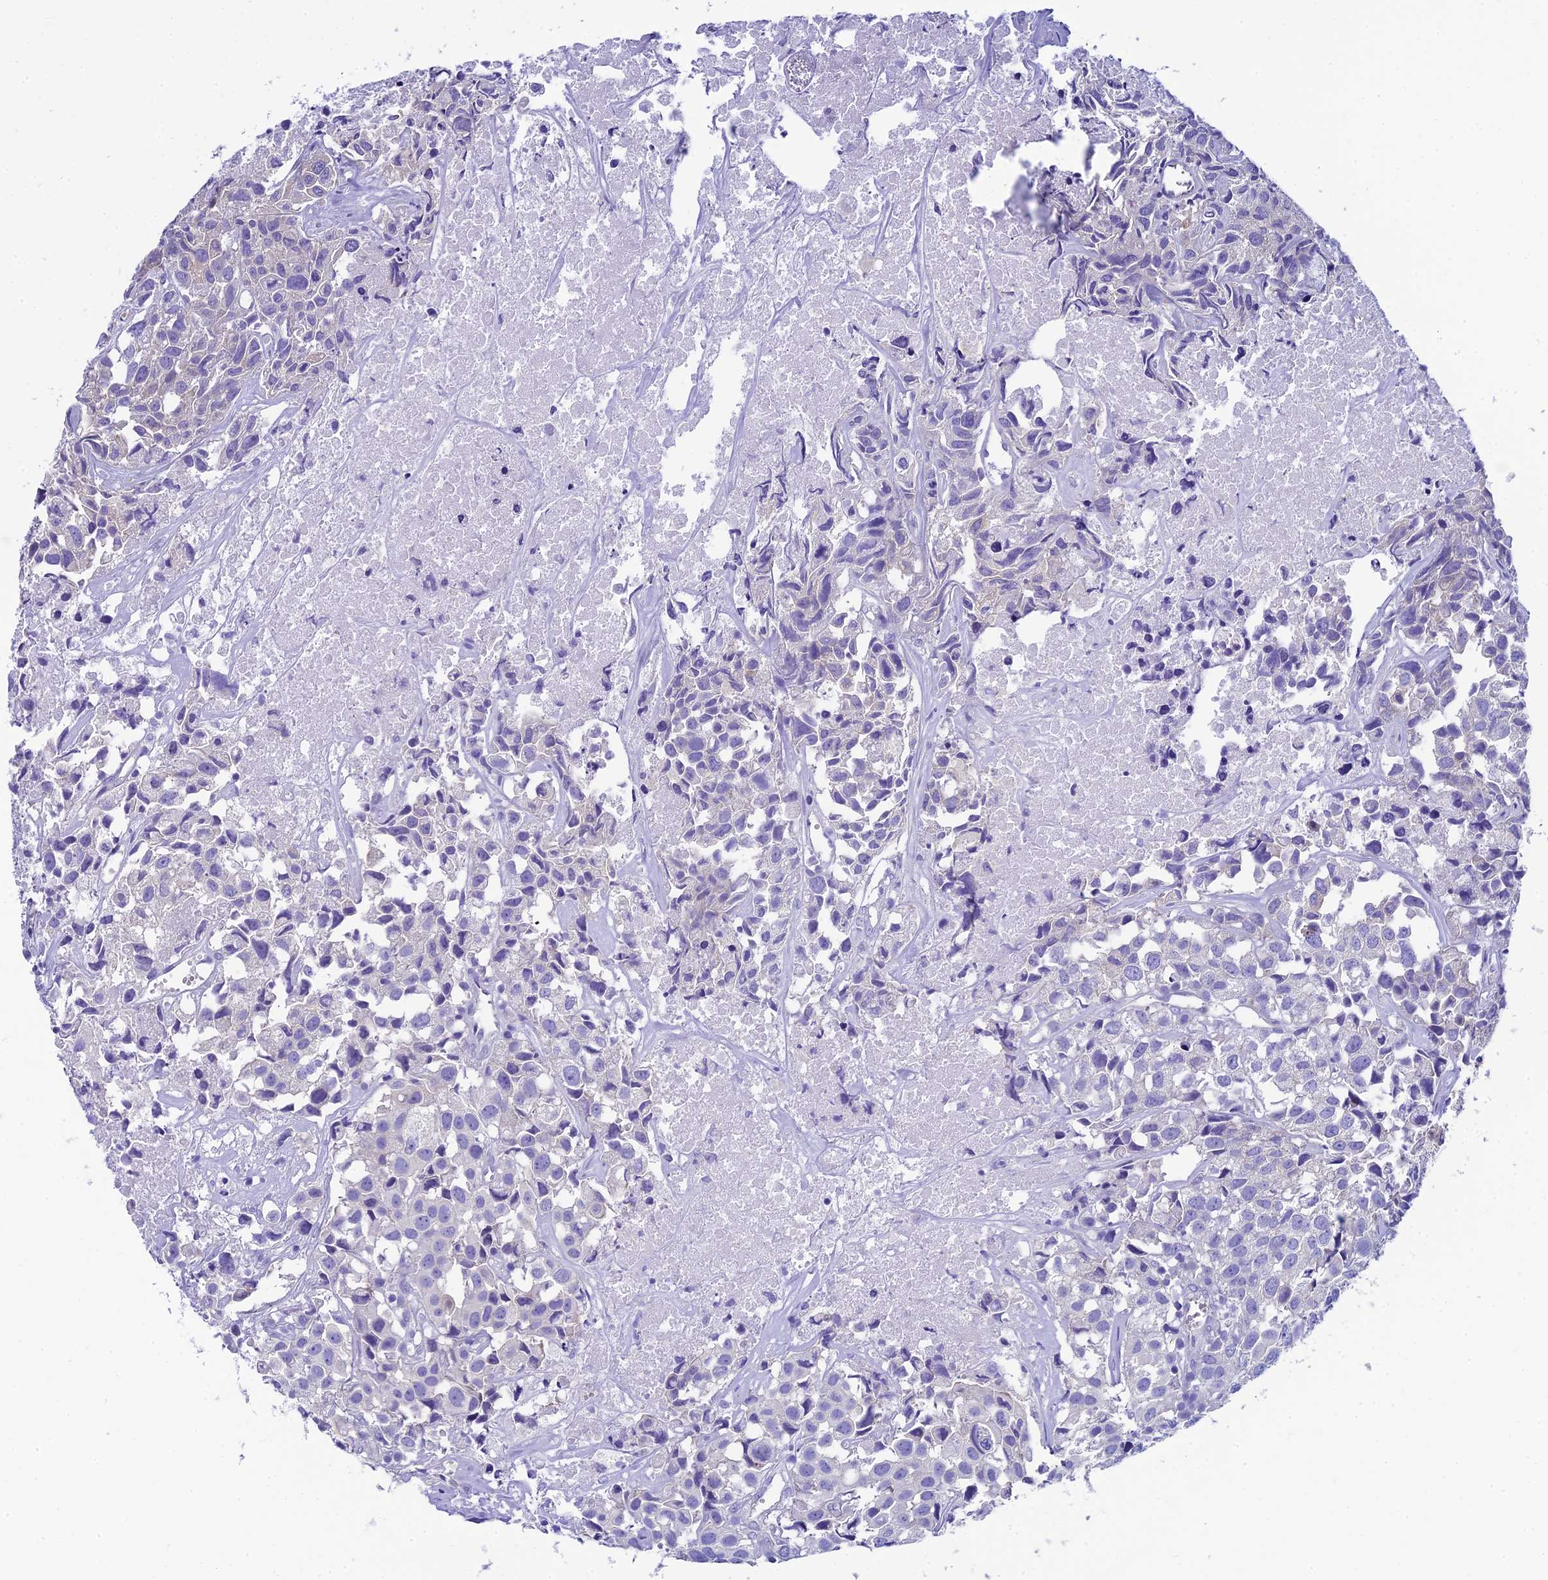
{"staining": {"intensity": "negative", "quantity": "none", "location": "none"}, "tissue": "urothelial cancer", "cell_type": "Tumor cells", "image_type": "cancer", "snomed": [{"axis": "morphology", "description": "Urothelial carcinoma, High grade"}, {"axis": "topography", "description": "Urinary bladder"}], "caption": "A high-resolution micrograph shows immunohistochemistry staining of urothelial cancer, which reveals no significant positivity in tumor cells.", "gene": "PPFIA3", "patient": {"sex": "female", "age": 75}}